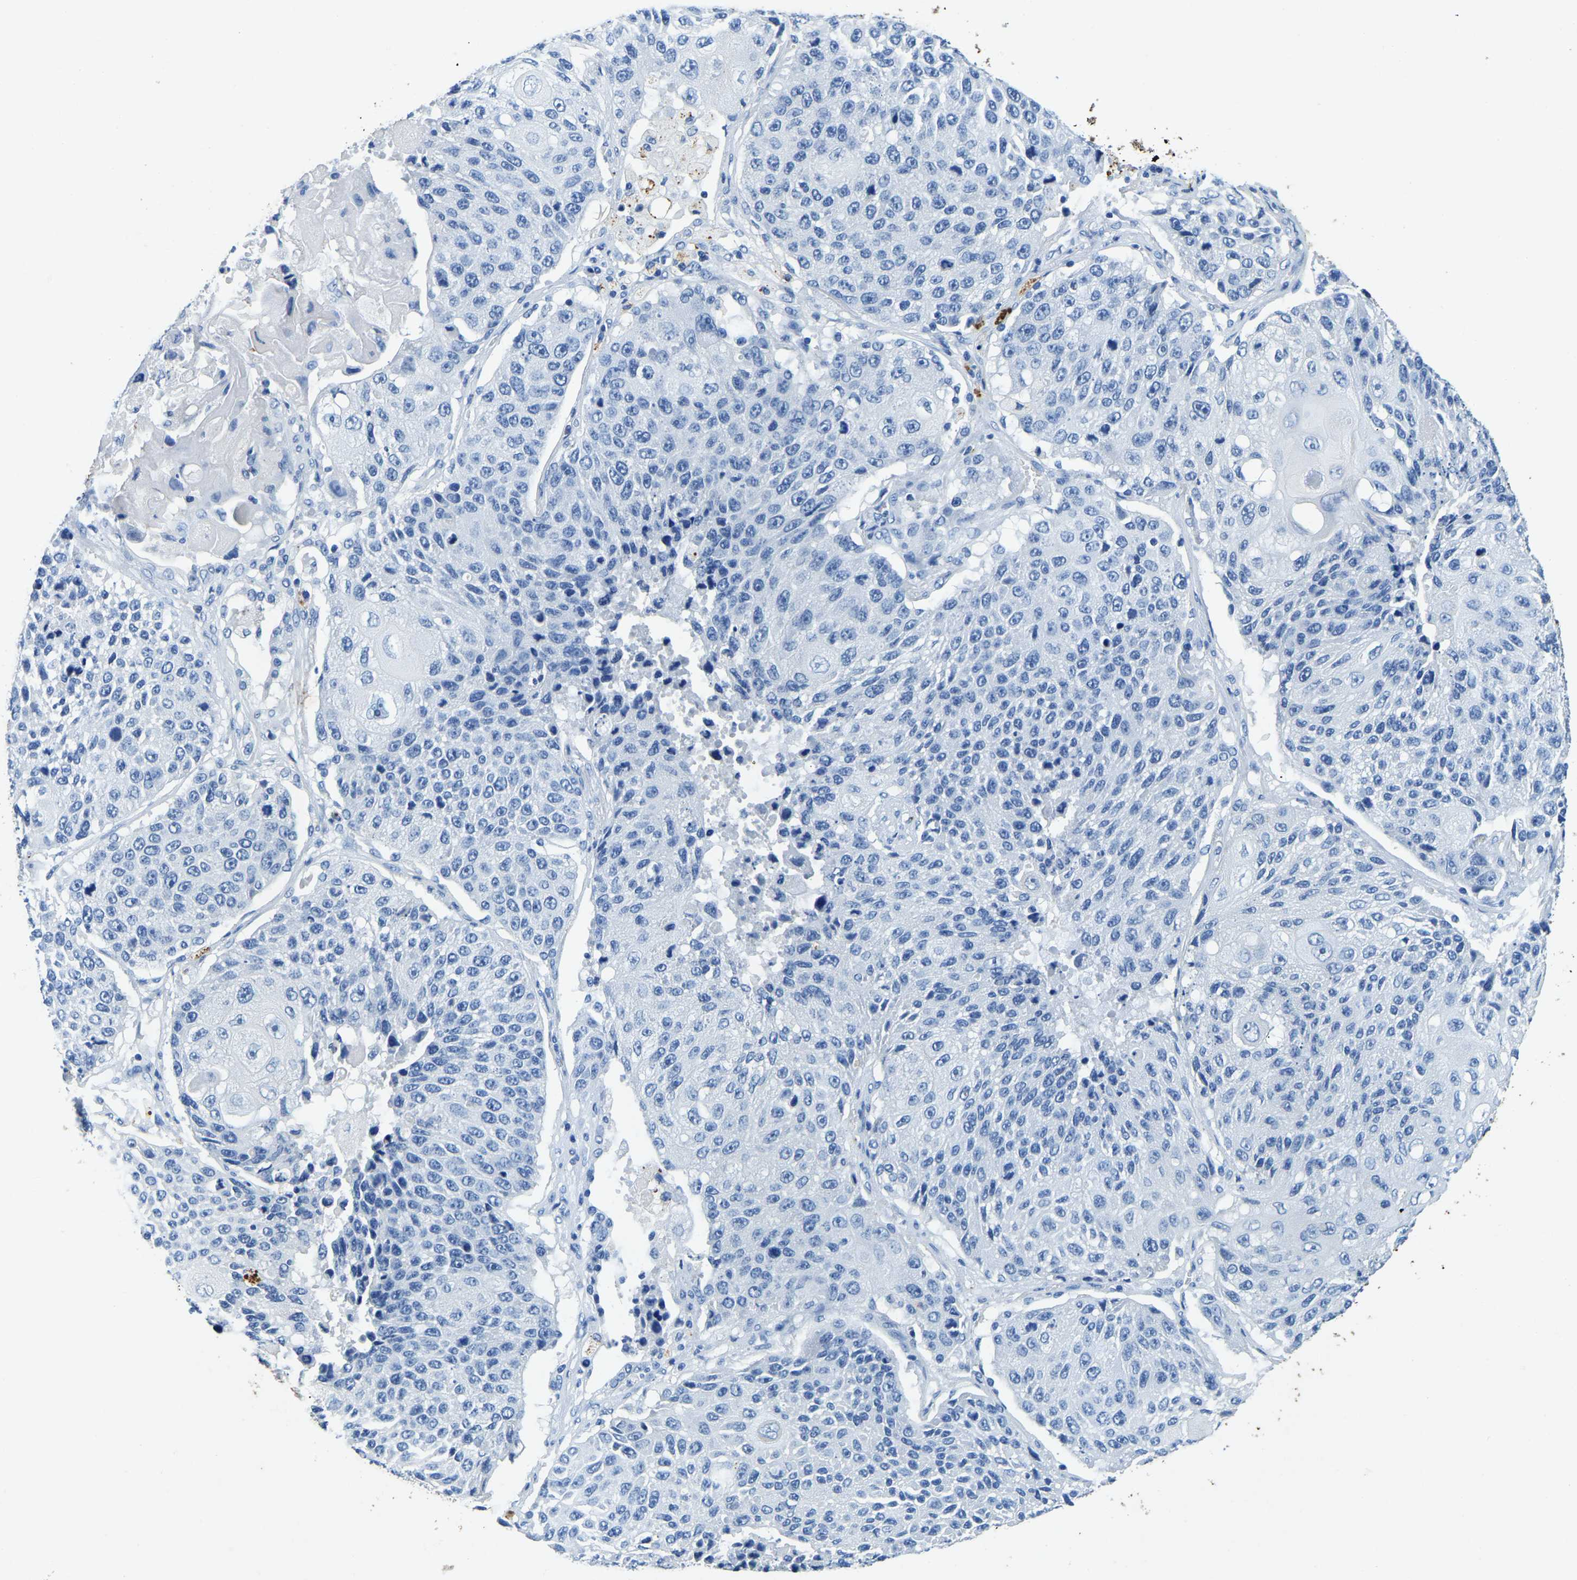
{"staining": {"intensity": "negative", "quantity": "none", "location": "none"}, "tissue": "lung cancer", "cell_type": "Tumor cells", "image_type": "cancer", "snomed": [{"axis": "morphology", "description": "Squamous cell carcinoma, NOS"}, {"axis": "topography", "description": "Lung"}], "caption": "Immunohistochemical staining of lung cancer reveals no significant staining in tumor cells.", "gene": "UBN2", "patient": {"sex": "male", "age": 61}}